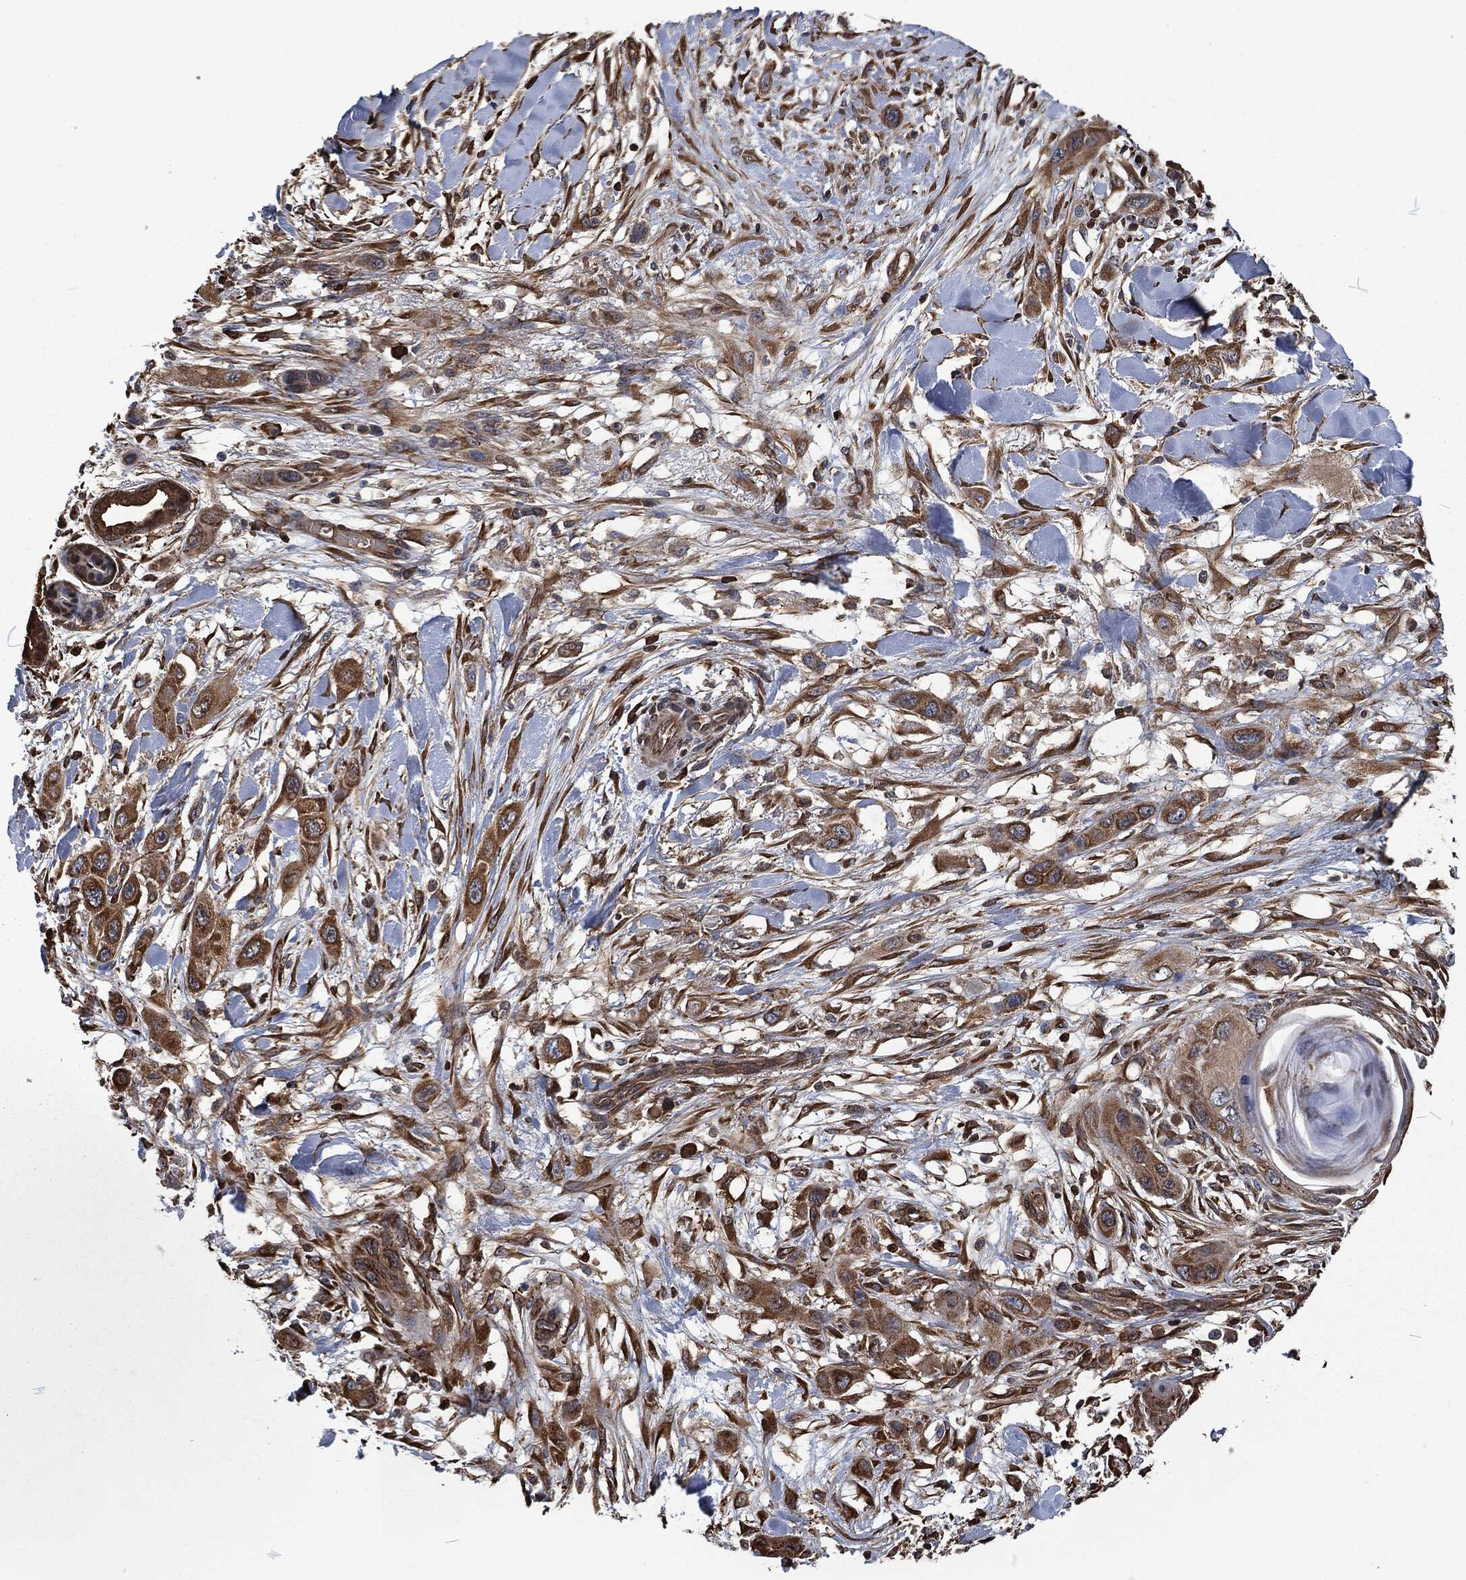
{"staining": {"intensity": "moderate", "quantity": ">75%", "location": "cytoplasmic/membranous"}, "tissue": "skin cancer", "cell_type": "Tumor cells", "image_type": "cancer", "snomed": [{"axis": "morphology", "description": "Squamous cell carcinoma, NOS"}, {"axis": "topography", "description": "Skin"}], "caption": "High-magnification brightfield microscopy of skin cancer stained with DAB (3,3'-diaminobenzidine) (brown) and counterstained with hematoxylin (blue). tumor cells exhibit moderate cytoplasmic/membranous positivity is identified in approximately>75% of cells.", "gene": "PRDX4", "patient": {"sex": "male", "age": 79}}